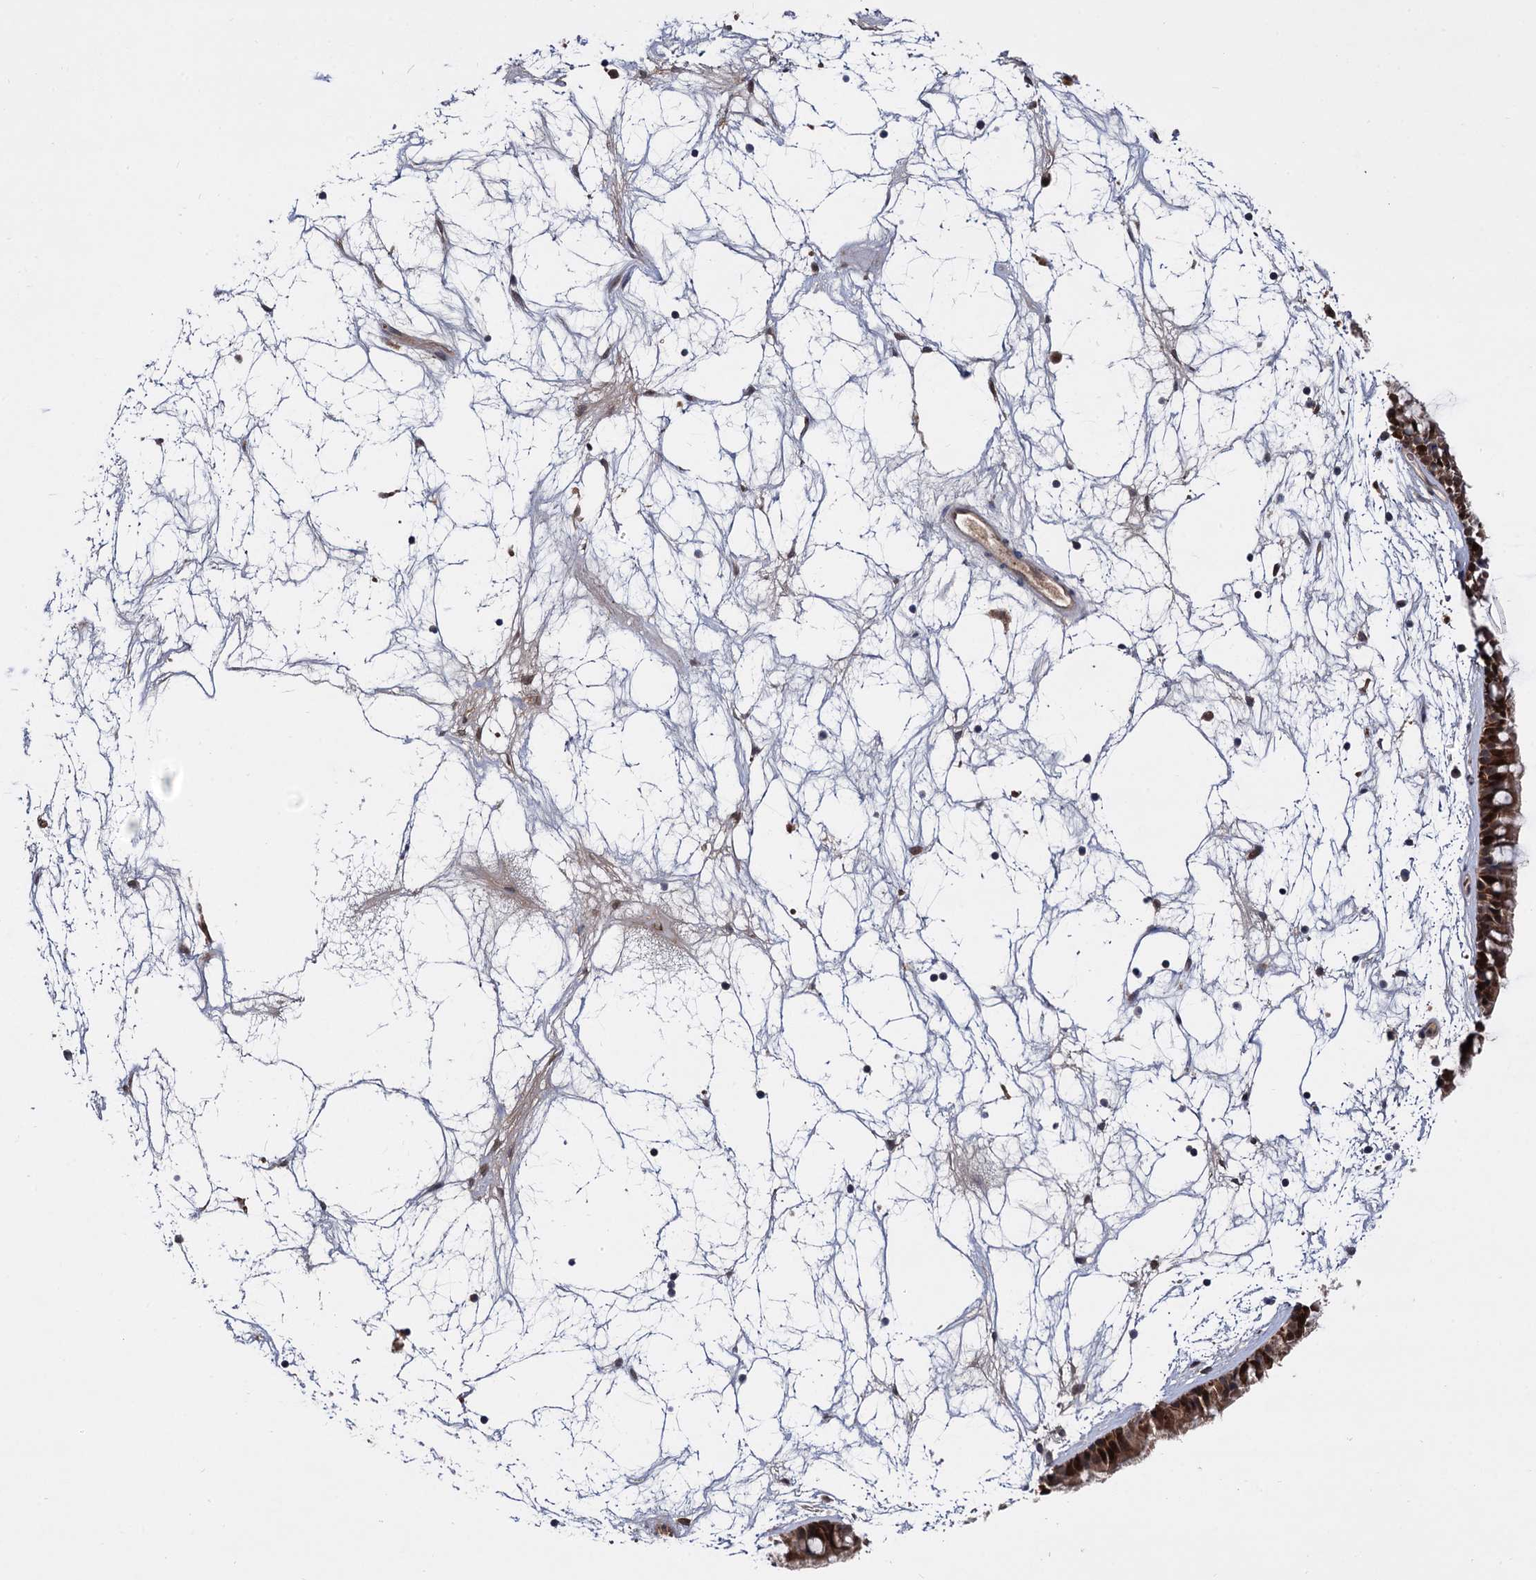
{"staining": {"intensity": "strong", "quantity": ">75%", "location": "cytoplasmic/membranous,nuclear"}, "tissue": "nasopharynx", "cell_type": "Respiratory epithelial cells", "image_type": "normal", "snomed": [{"axis": "morphology", "description": "Normal tissue, NOS"}, {"axis": "topography", "description": "Nasopharynx"}], "caption": "An image of human nasopharynx stained for a protein shows strong cytoplasmic/membranous,nuclear brown staining in respiratory epithelial cells.", "gene": "SELENOP", "patient": {"sex": "male", "age": 64}}